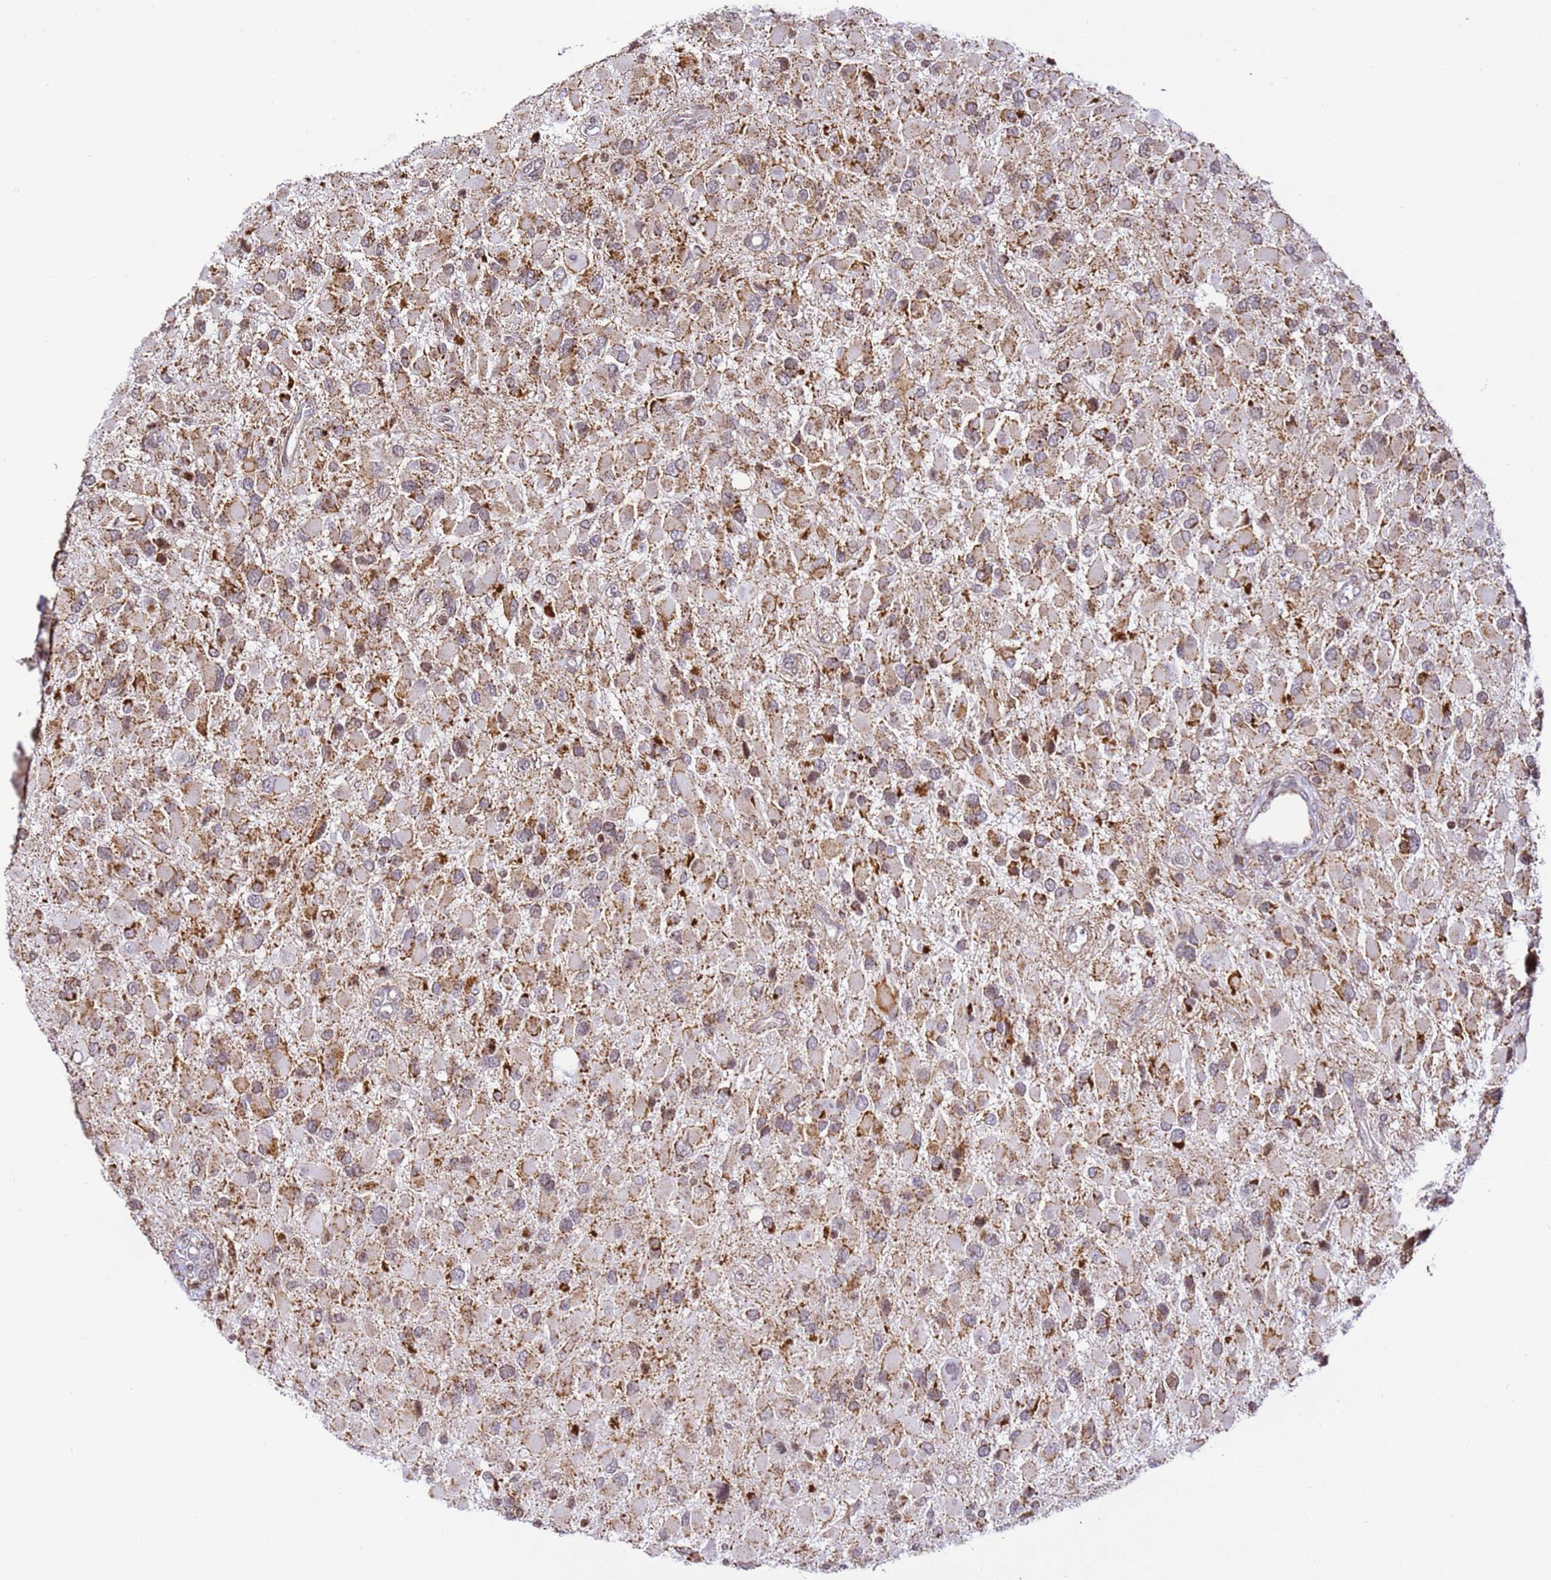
{"staining": {"intensity": "moderate", "quantity": "25%-75%", "location": "cytoplasmic/membranous"}, "tissue": "glioma", "cell_type": "Tumor cells", "image_type": "cancer", "snomed": [{"axis": "morphology", "description": "Glioma, malignant, High grade"}, {"axis": "topography", "description": "Brain"}], "caption": "DAB (3,3'-diaminobenzidine) immunohistochemical staining of human glioma demonstrates moderate cytoplasmic/membranous protein staining in approximately 25%-75% of tumor cells.", "gene": "HSPE1", "patient": {"sex": "male", "age": 53}}